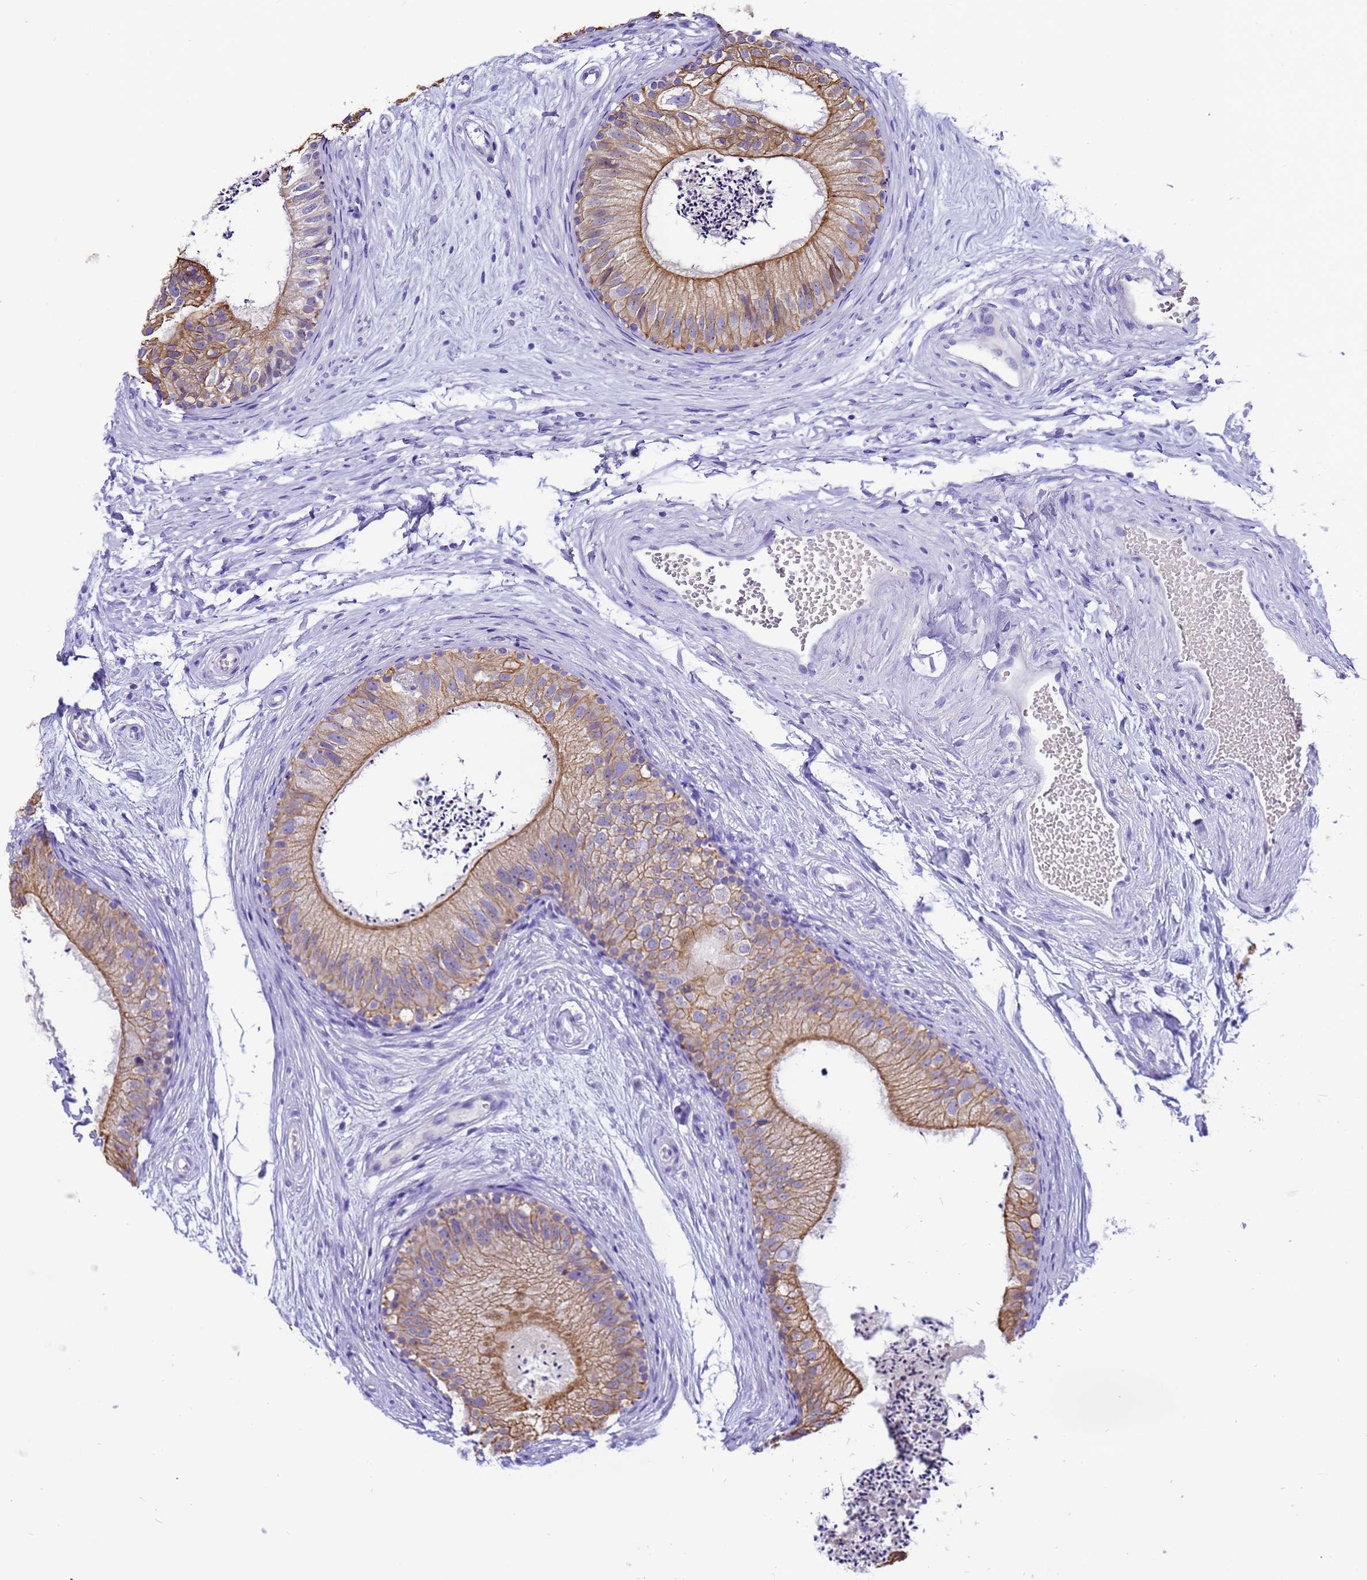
{"staining": {"intensity": "moderate", "quantity": ">75%", "location": "cytoplasmic/membranous"}, "tissue": "epididymis", "cell_type": "Glandular cells", "image_type": "normal", "snomed": [{"axis": "morphology", "description": "Normal tissue, NOS"}, {"axis": "topography", "description": "Epididymis"}], "caption": "IHC (DAB (3,3'-diaminobenzidine)) staining of benign epididymis demonstrates moderate cytoplasmic/membranous protein expression in about >75% of glandular cells.", "gene": "PIEZO2", "patient": {"sex": "male", "age": 56}}